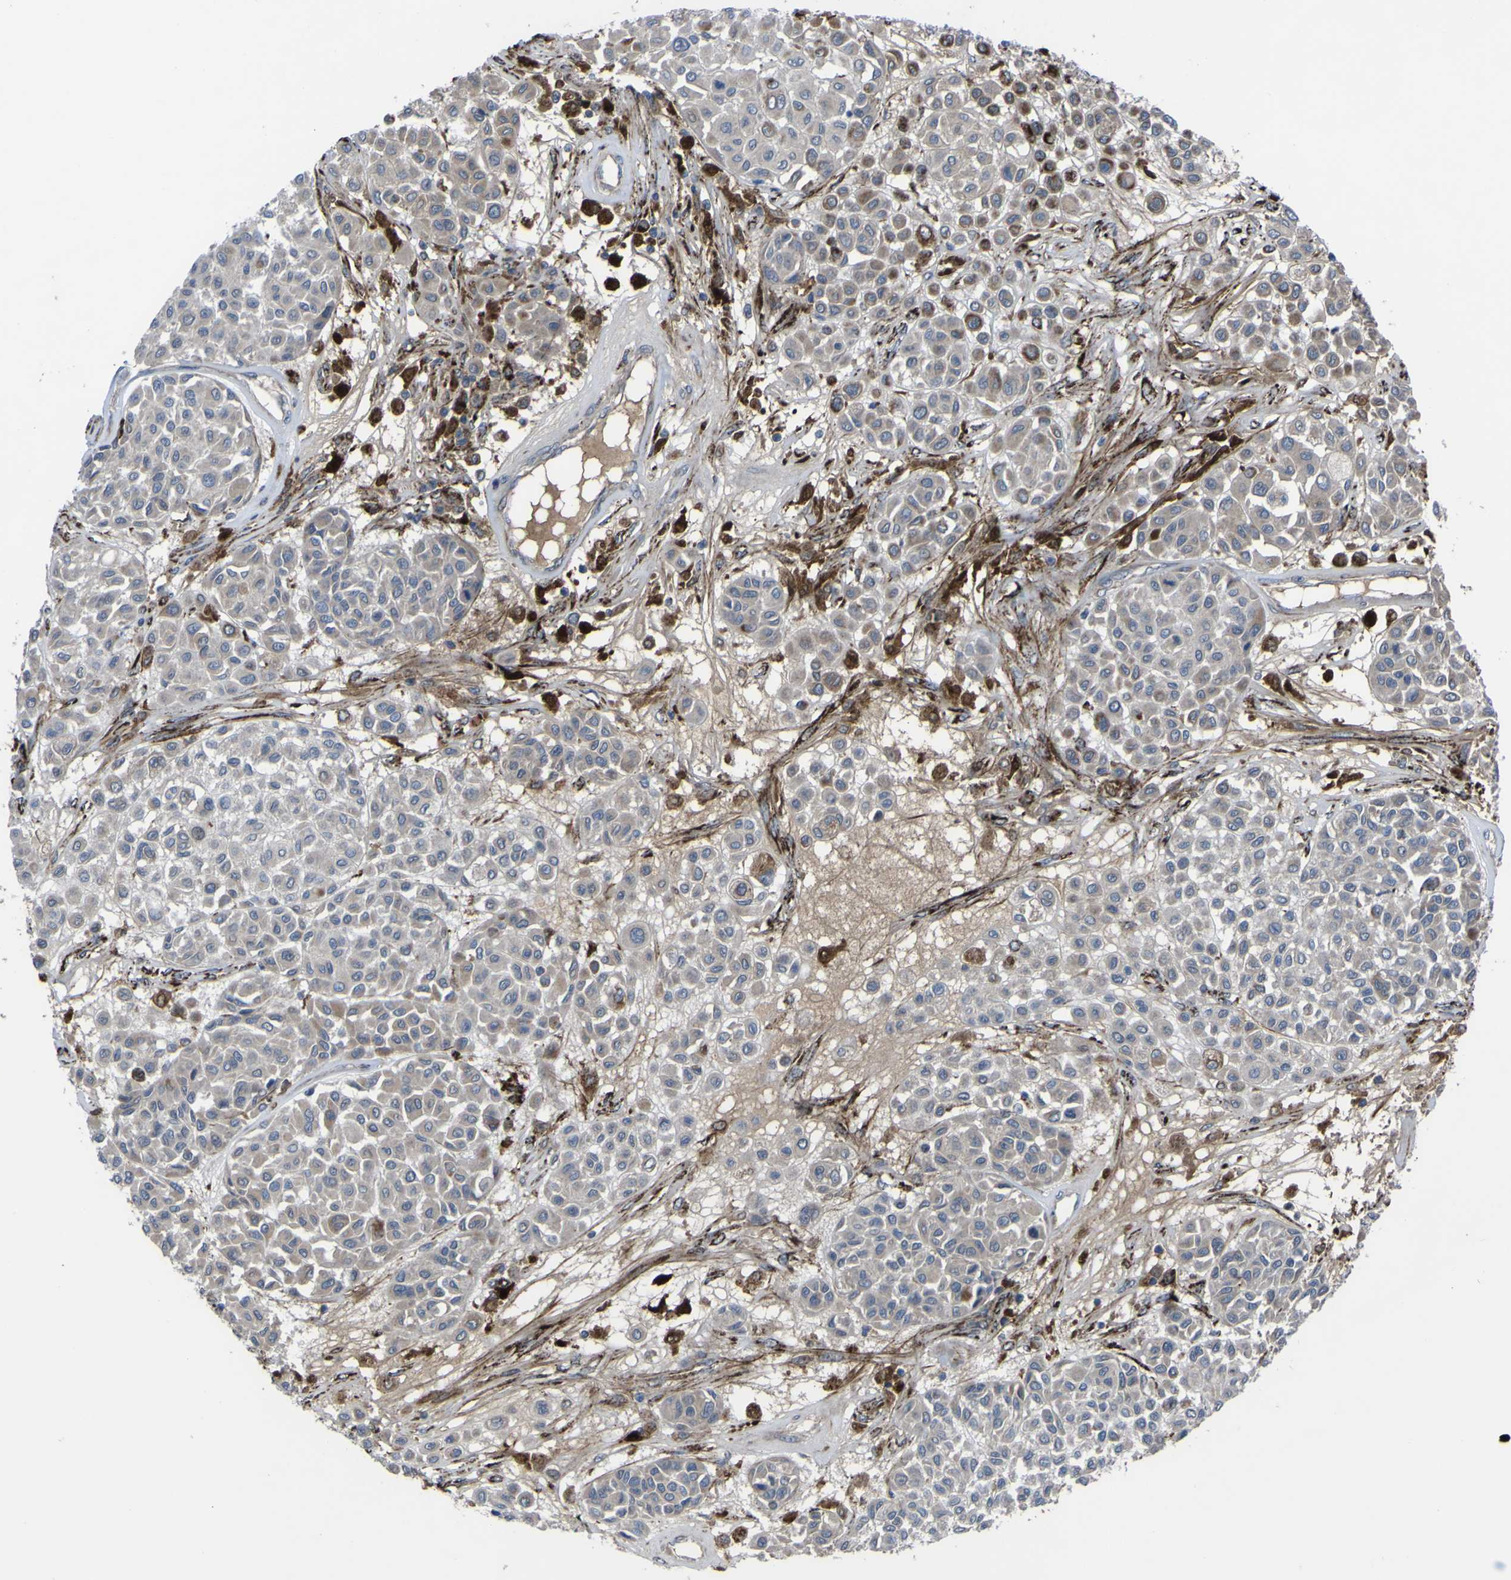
{"staining": {"intensity": "negative", "quantity": "none", "location": "none"}, "tissue": "melanoma", "cell_type": "Tumor cells", "image_type": "cancer", "snomed": [{"axis": "morphology", "description": "Malignant melanoma, Metastatic site"}, {"axis": "topography", "description": "Soft tissue"}], "caption": "An IHC histopathology image of melanoma is shown. There is no staining in tumor cells of melanoma.", "gene": "GPLD1", "patient": {"sex": "male", "age": 41}}